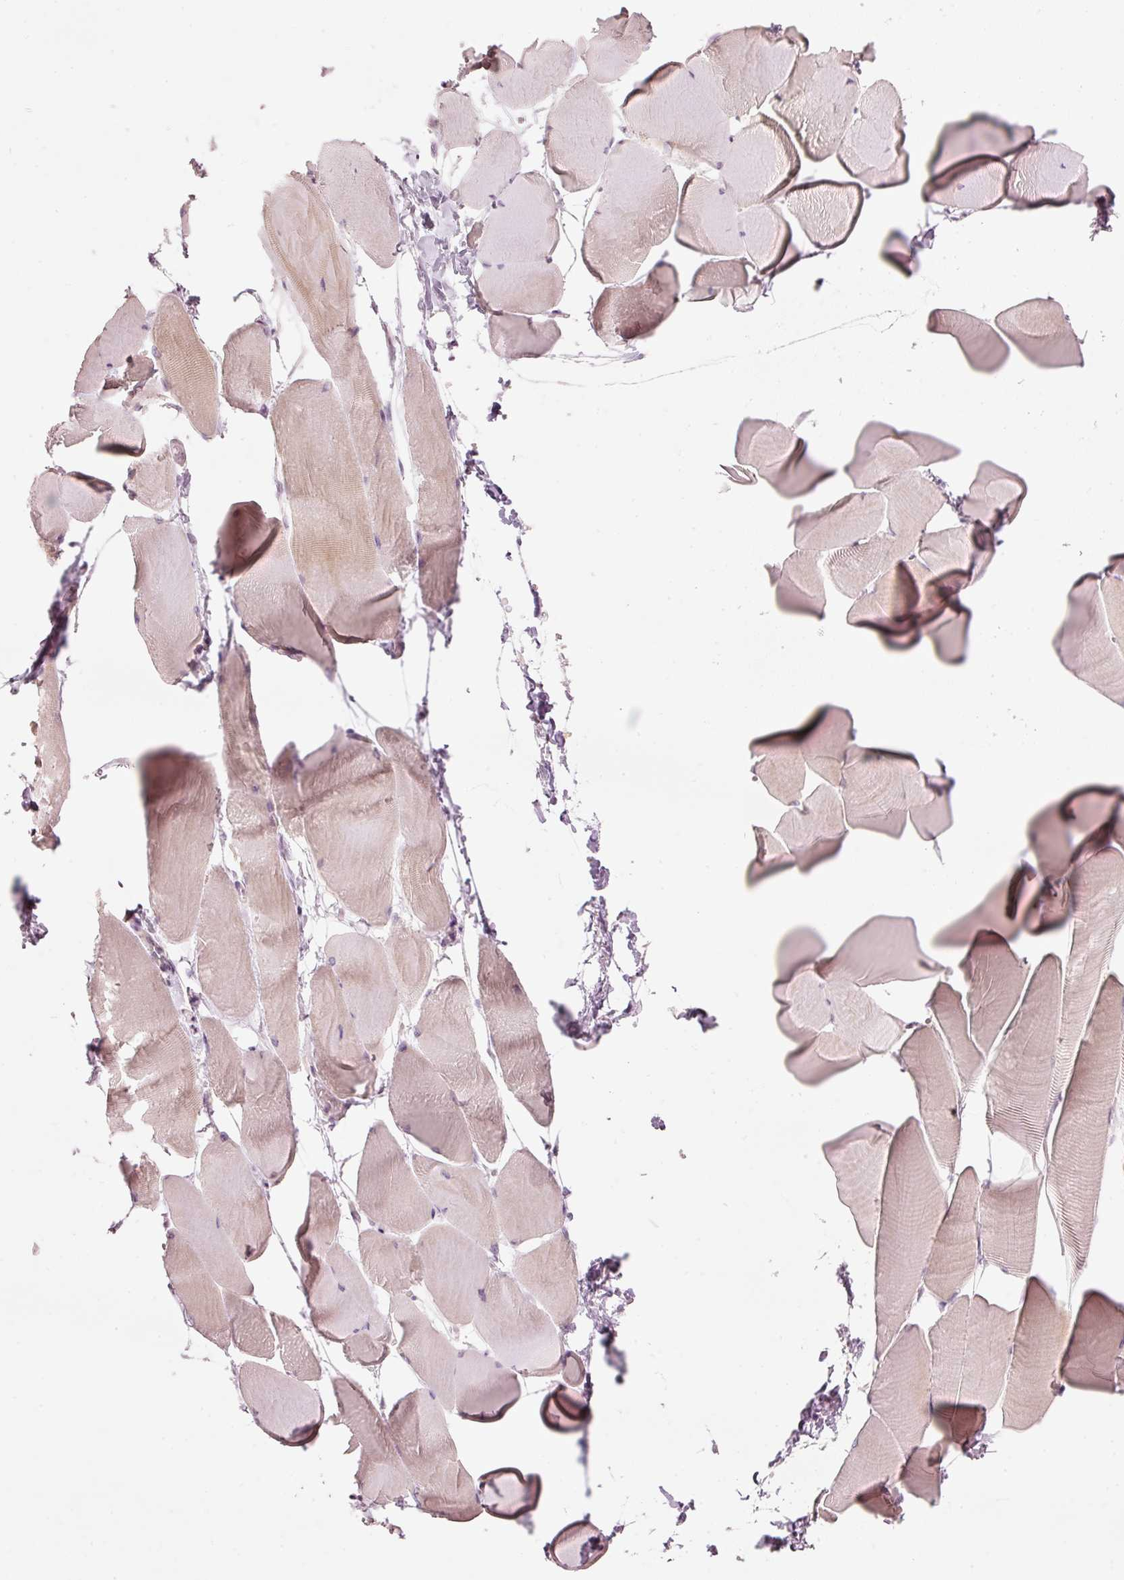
{"staining": {"intensity": "weak", "quantity": "<25%", "location": "cytoplasmic/membranous"}, "tissue": "skeletal muscle", "cell_type": "Myocytes", "image_type": "normal", "snomed": [{"axis": "morphology", "description": "Normal tissue, NOS"}, {"axis": "topography", "description": "Skeletal muscle"}], "caption": "This photomicrograph is of benign skeletal muscle stained with IHC to label a protein in brown with the nuclei are counter-stained blue. There is no positivity in myocytes. (DAB immunohistochemistry (IHC), high magnification).", "gene": "TREX2", "patient": {"sex": "male", "age": 25}}